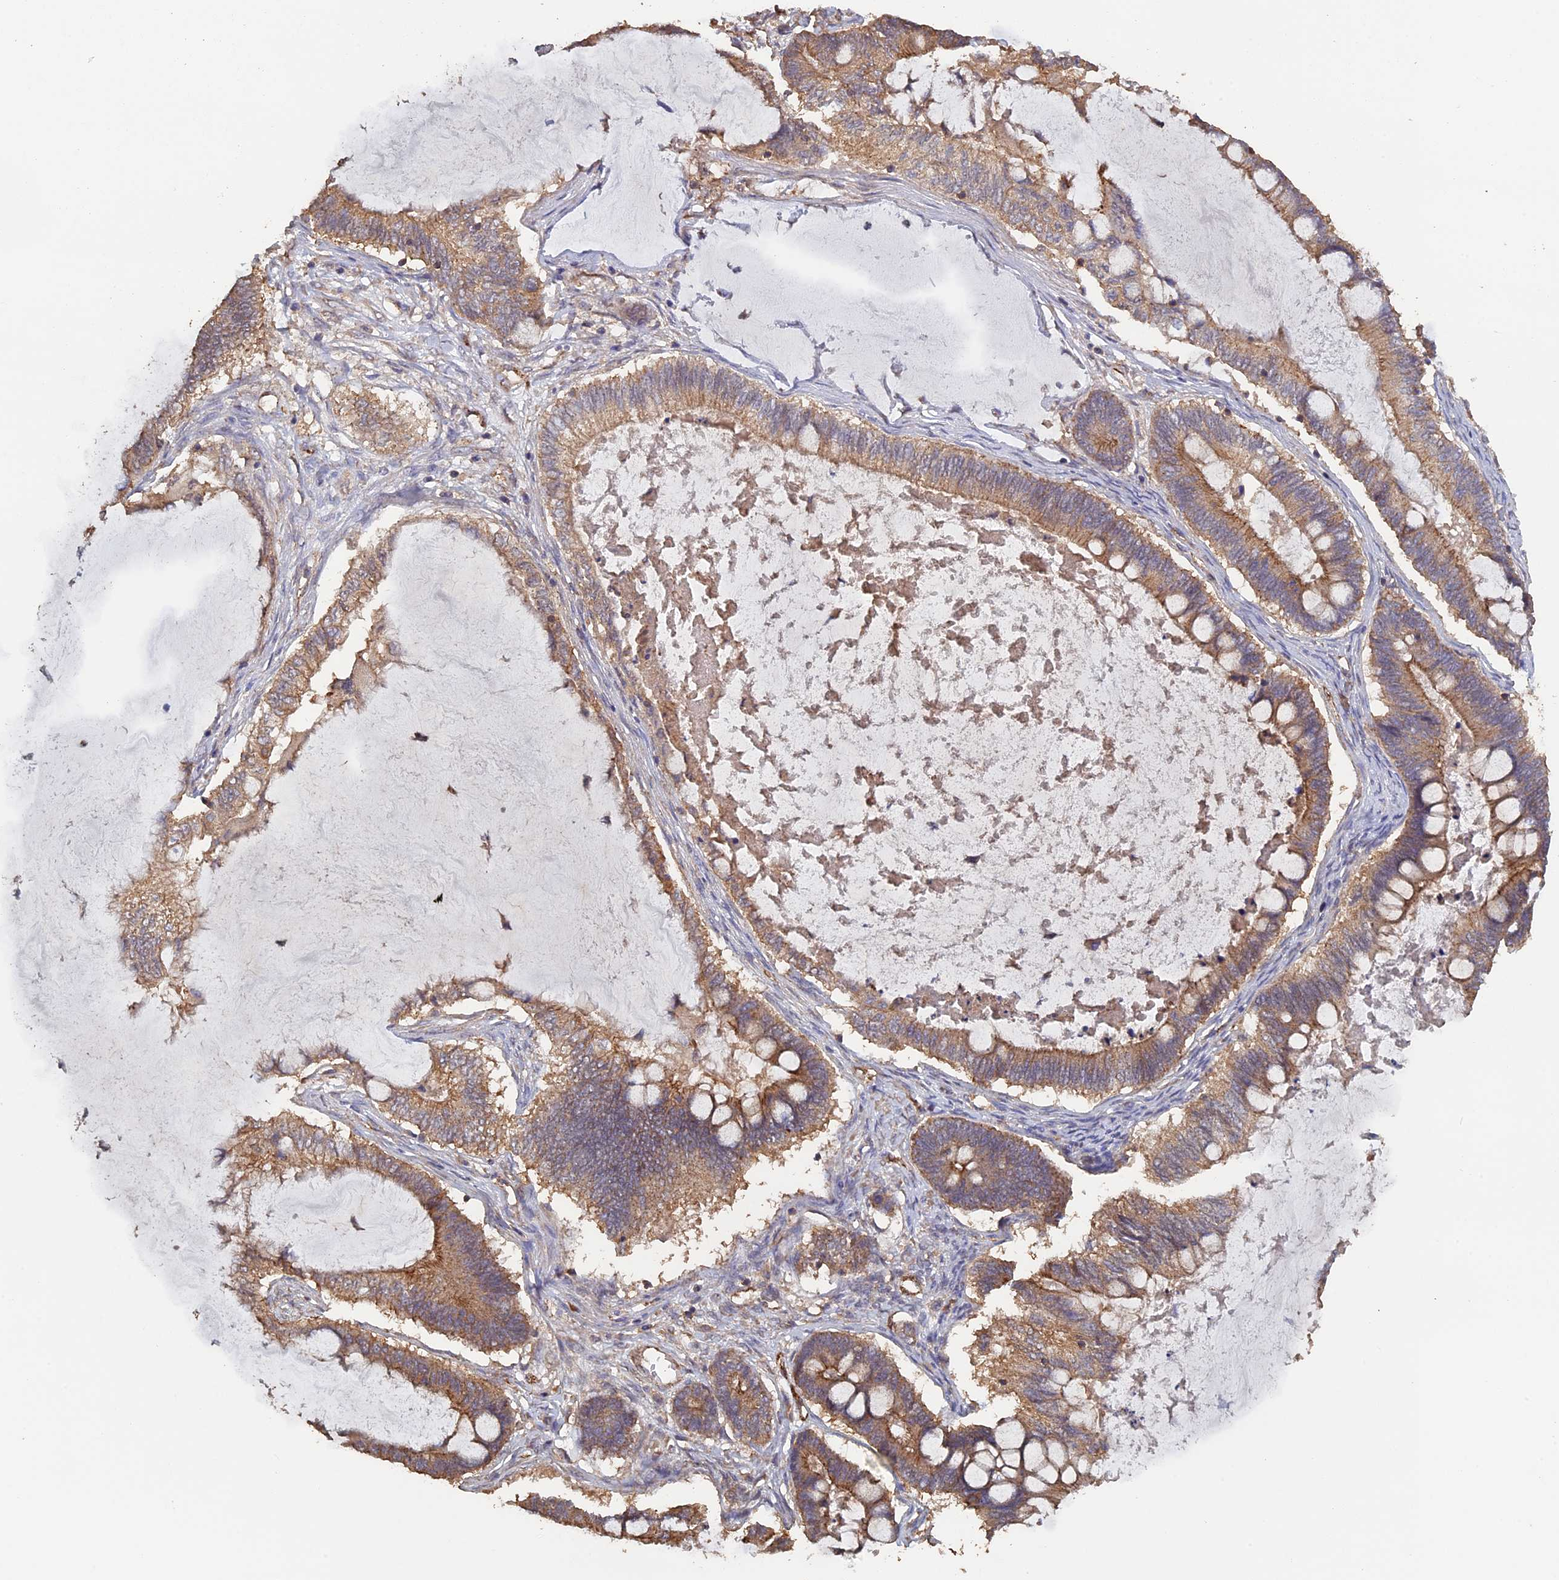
{"staining": {"intensity": "moderate", "quantity": ">75%", "location": "cytoplasmic/membranous"}, "tissue": "ovarian cancer", "cell_type": "Tumor cells", "image_type": "cancer", "snomed": [{"axis": "morphology", "description": "Cystadenocarcinoma, mucinous, NOS"}, {"axis": "topography", "description": "Ovary"}], "caption": "Ovarian mucinous cystadenocarcinoma stained for a protein displays moderate cytoplasmic/membranous positivity in tumor cells.", "gene": "PIGQ", "patient": {"sex": "female", "age": 61}}